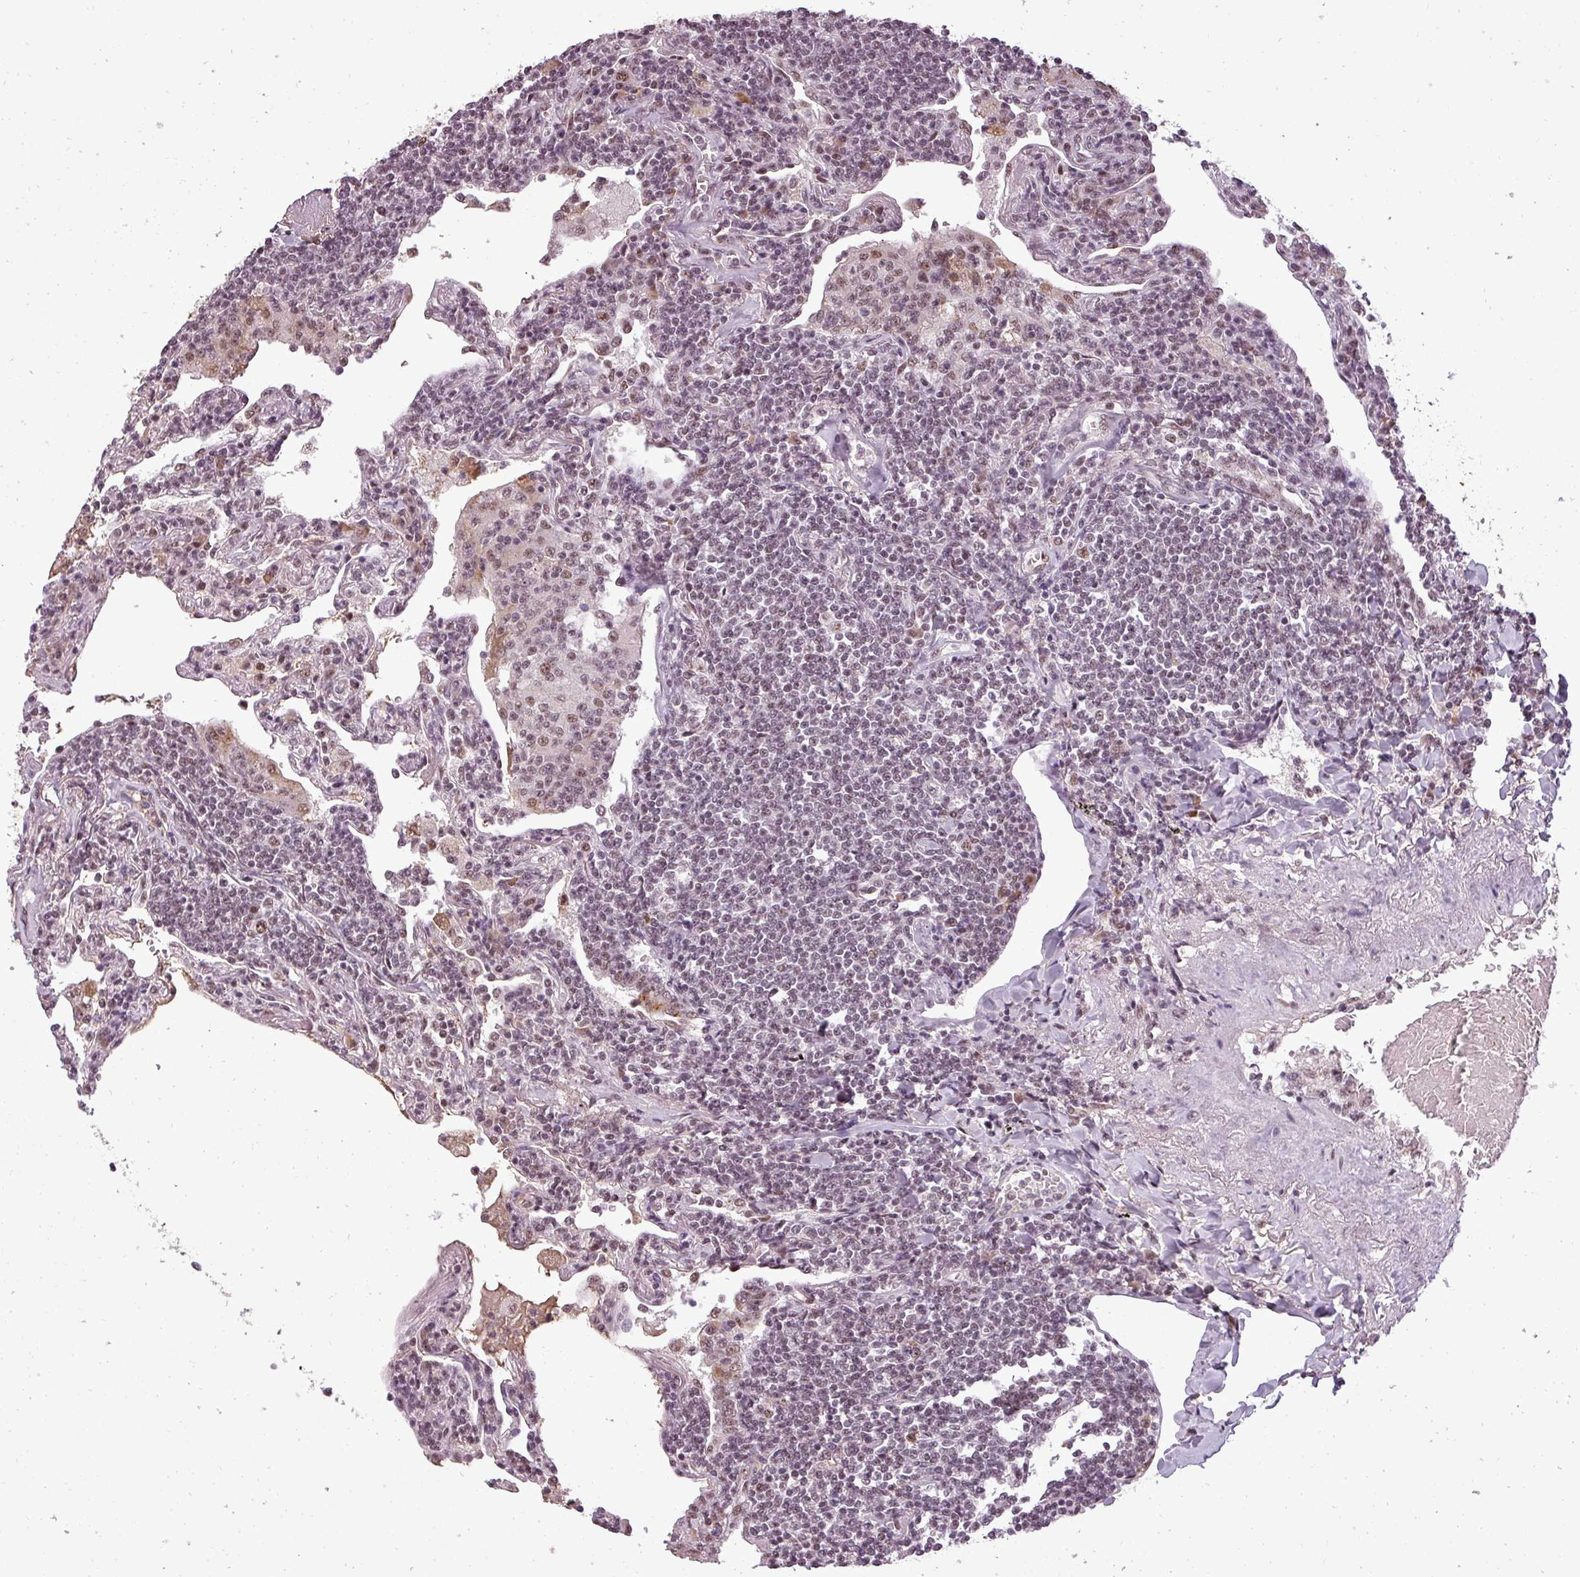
{"staining": {"intensity": "weak", "quantity": ">75%", "location": "nuclear"}, "tissue": "lymphoma", "cell_type": "Tumor cells", "image_type": "cancer", "snomed": [{"axis": "morphology", "description": "Malignant lymphoma, non-Hodgkin's type, Low grade"}, {"axis": "topography", "description": "Lung"}], "caption": "IHC of malignant lymphoma, non-Hodgkin's type (low-grade) shows low levels of weak nuclear expression in approximately >75% of tumor cells. (DAB (3,3'-diaminobenzidine) IHC, brown staining for protein, blue staining for nuclei).", "gene": "BCAS3", "patient": {"sex": "female", "age": 71}}